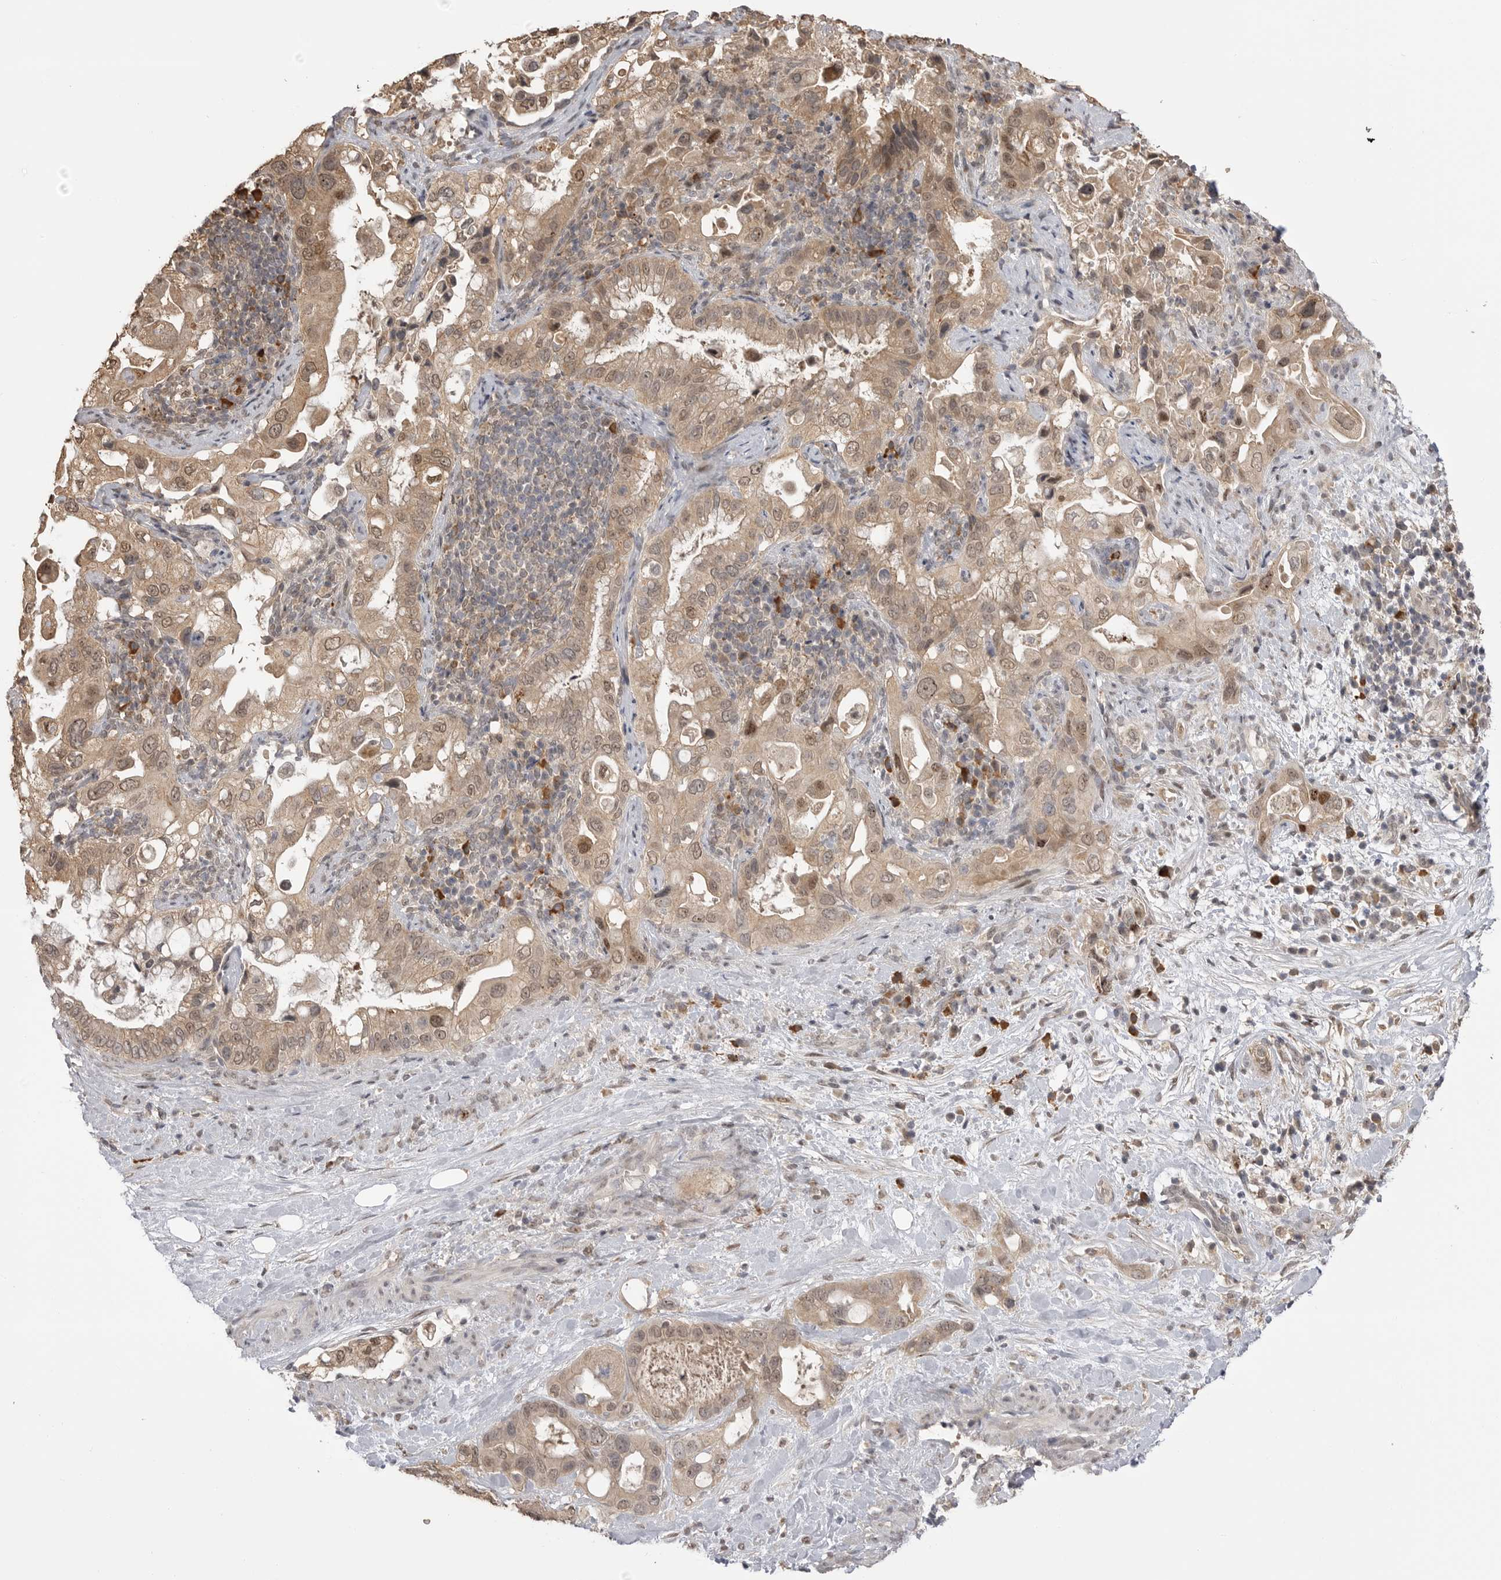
{"staining": {"intensity": "moderate", "quantity": ">75%", "location": "cytoplasmic/membranous,nuclear"}, "tissue": "pancreatic cancer", "cell_type": "Tumor cells", "image_type": "cancer", "snomed": [{"axis": "morphology", "description": "Inflammation, NOS"}, {"axis": "morphology", "description": "Adenocarcinoma, NOS"}, {"axis": "topography", "description": "Pancreas"}], "caption": "Pancreatic adenocarcinoma stained with a protein marker exhibits moderate staining in tumor cells.", "gene": "ASPSCR1", "patient": {"sex": "female", "age": 56}}